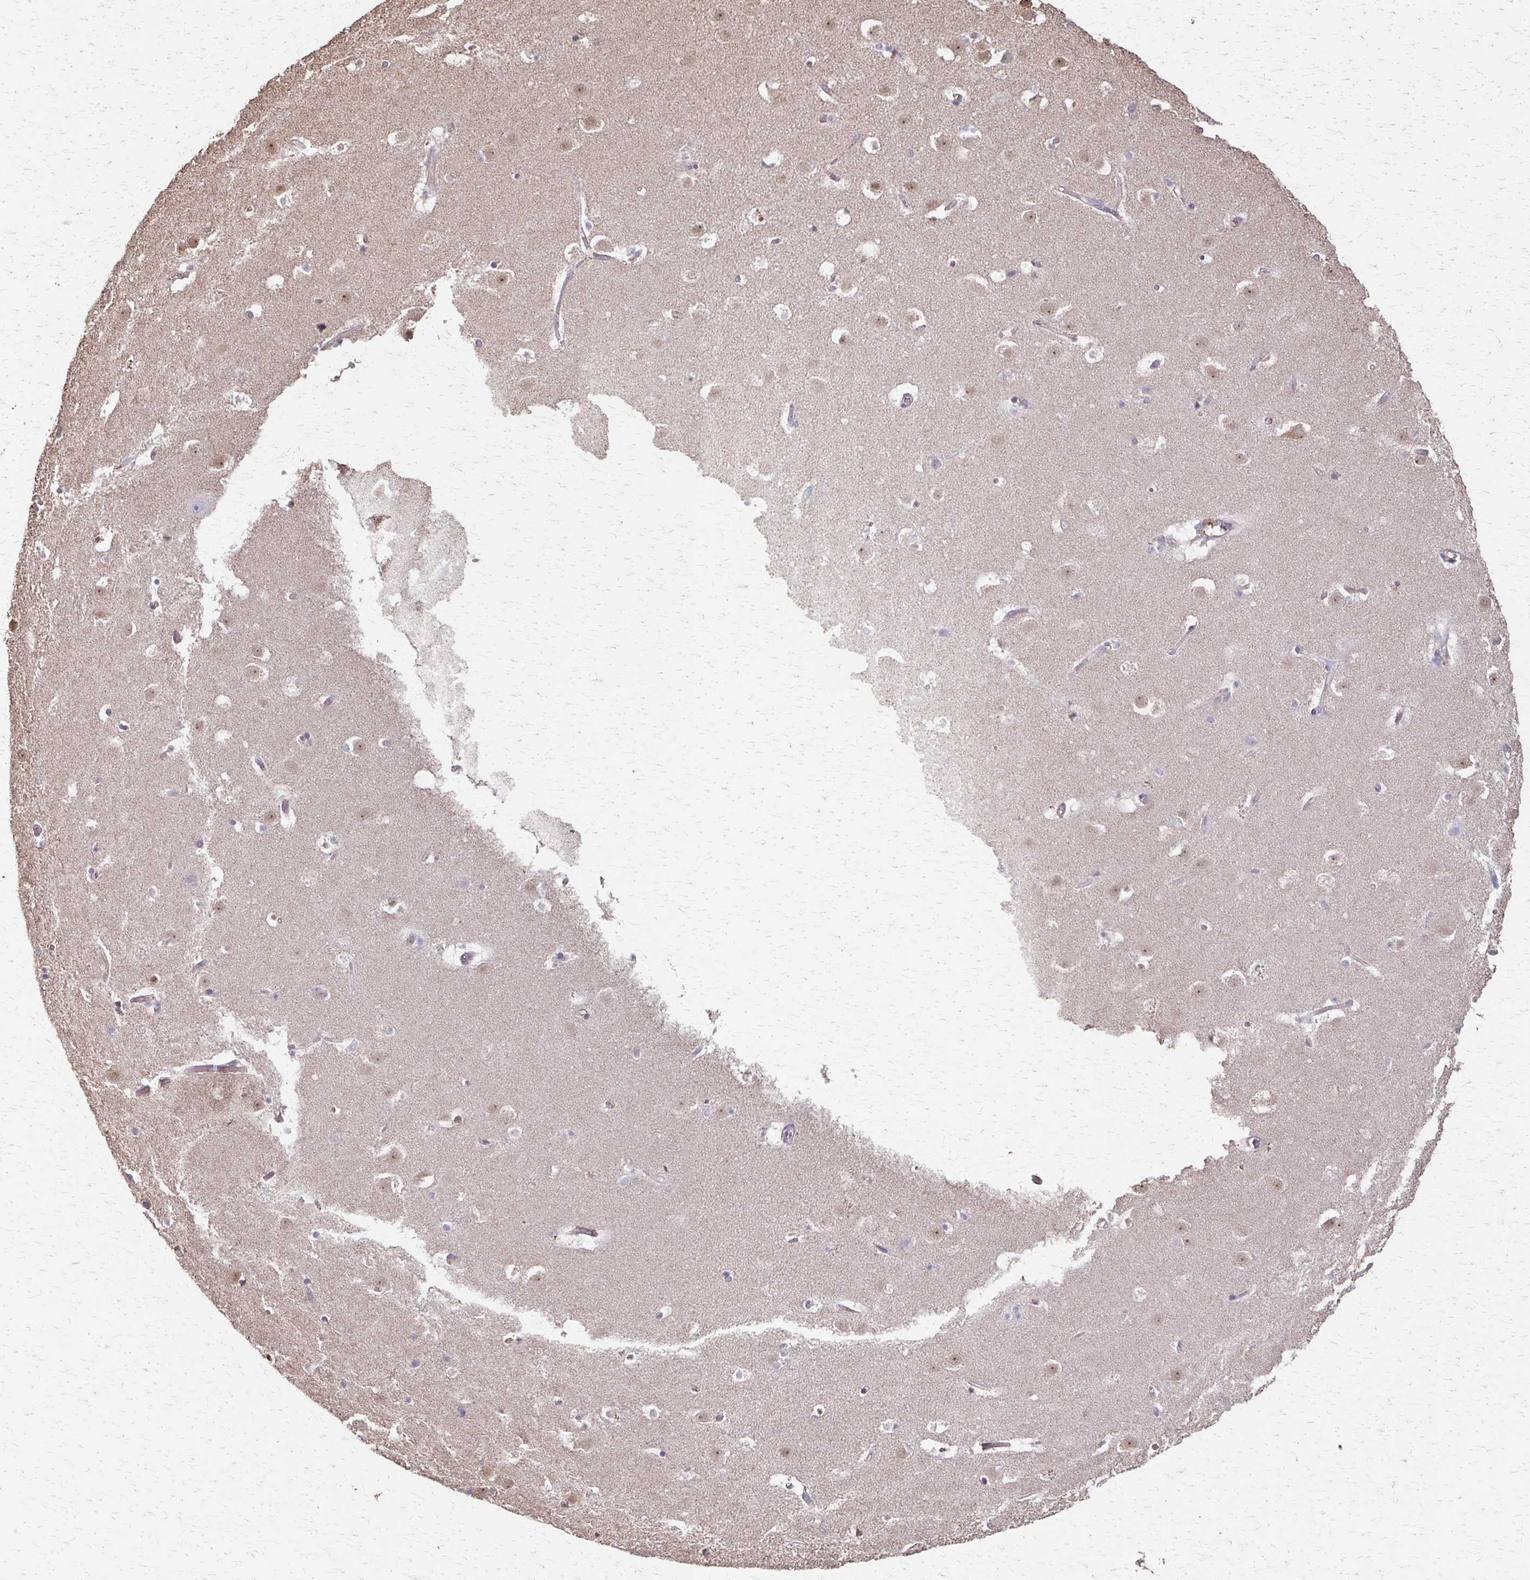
{"staining": {"intensity": "negative", "quantity": "none", "location": "none"}, "tissue": "caudate", "cell_type": "Glial cells", "image_type": "normal", "snomed": [{"axis": "morphology", "description": "Normal tissue, NOS"}, {"axis": "topography", "description": "Lateral ventricle wall"}], "caption": "Unremarkable caudate was stained to show a protein in brown. There is no significant expression in glial cells. The staining is performed using DAB brown chromogen with nuclei counter-stained in using hematoxylin.", "gene": "IL18BP", "patient": {"sex": "male", "age": 37}}